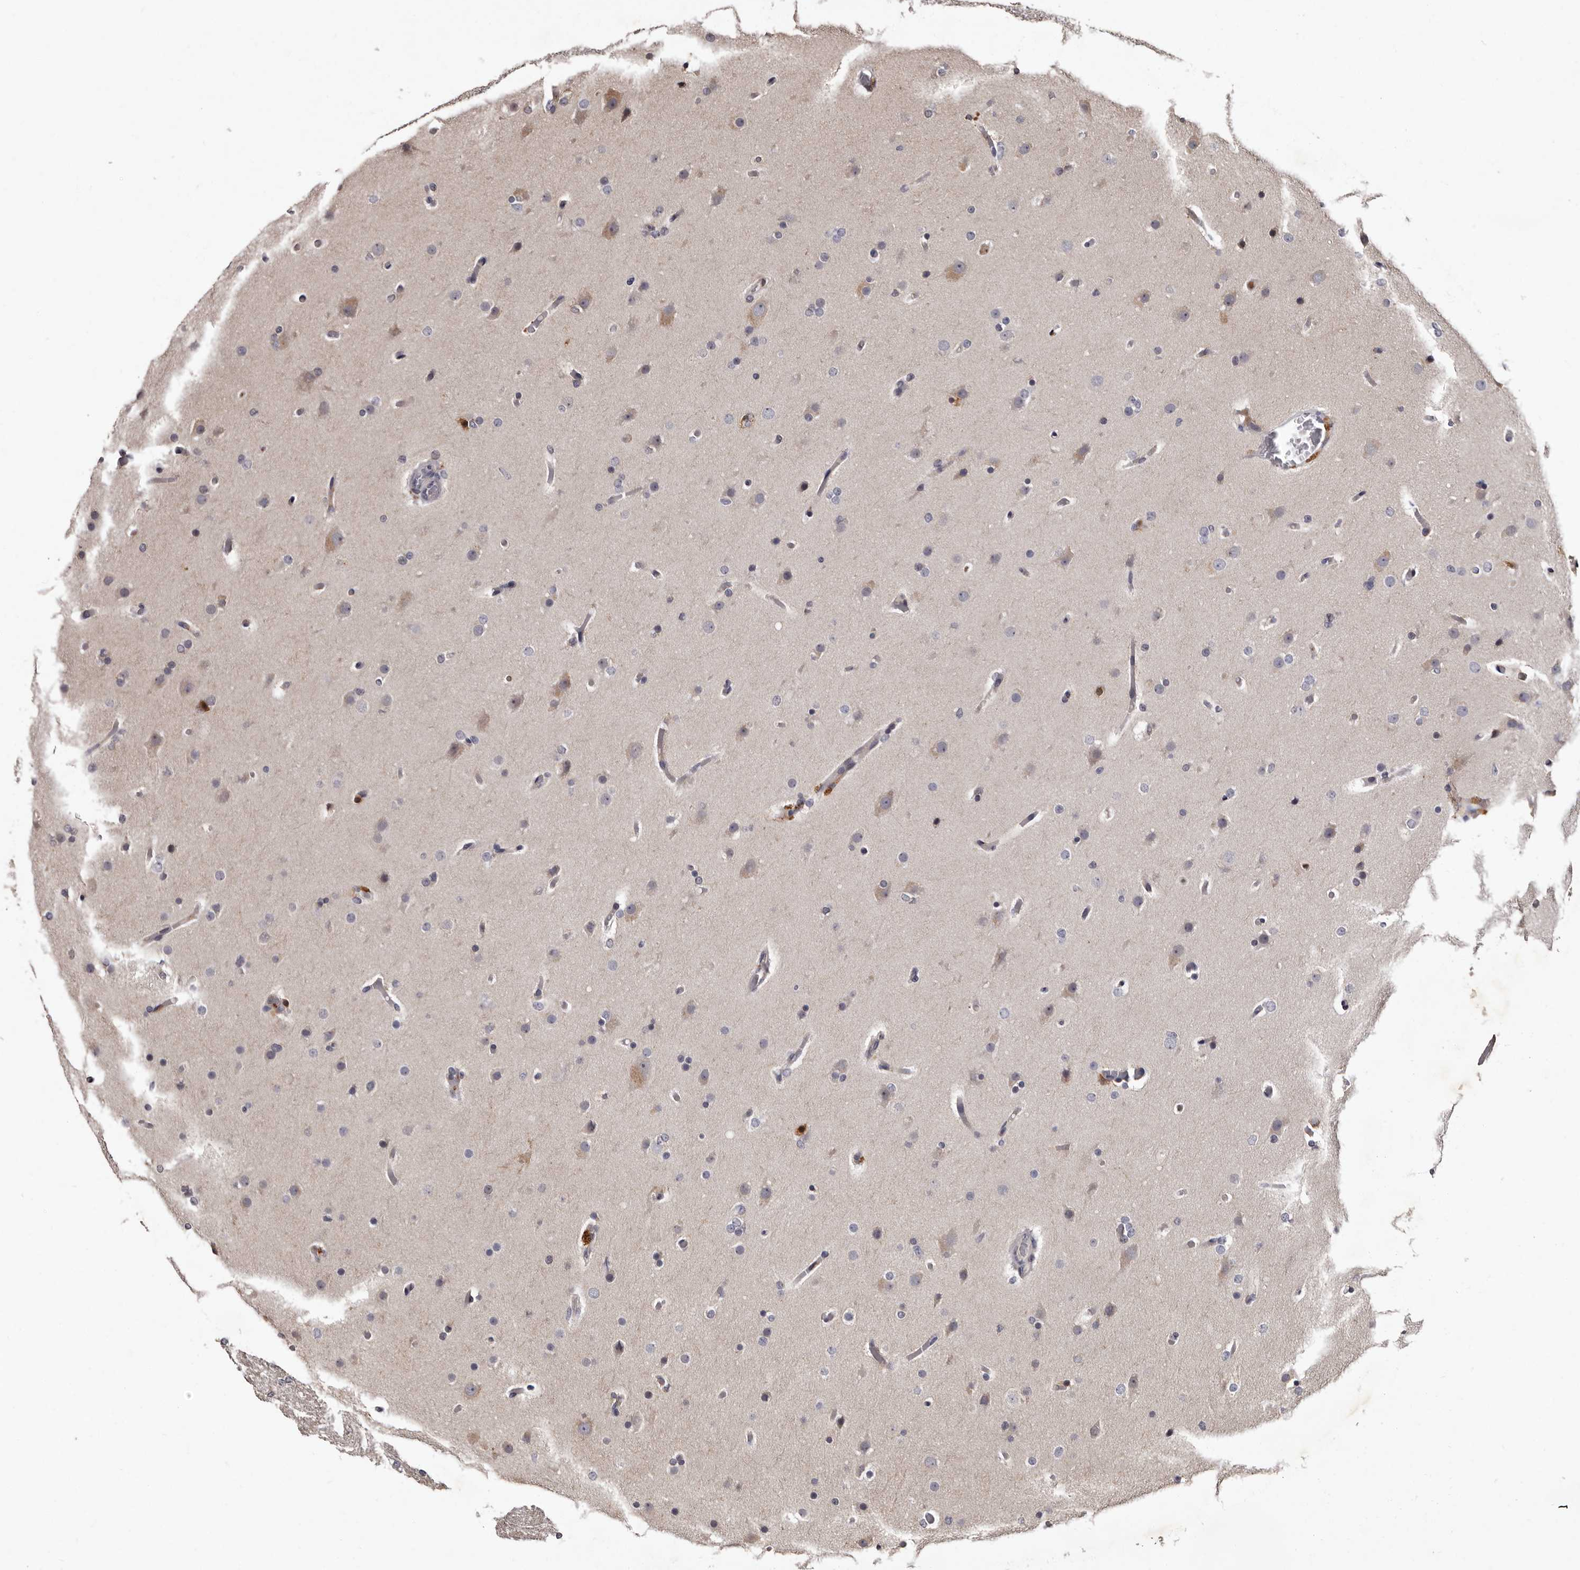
{"staining": {"intensity": "negative", "quantity": "none", "location": "none"}, "tissue": "glioma", "cell_type": "Tumor cells", "image_type": "cancer", "snomed": [{"axis": "morphology", "description": "Glioma, malignant, High grade"}, {"axis": "topography", "description": "Cerebral cortex"}], "caption": "A histopathology image of human high-grade glioma (malignant) is negative for staining in tumor cells.", "gene": "FAM91A1", "patient": {"sex": "female", "age": 36}}